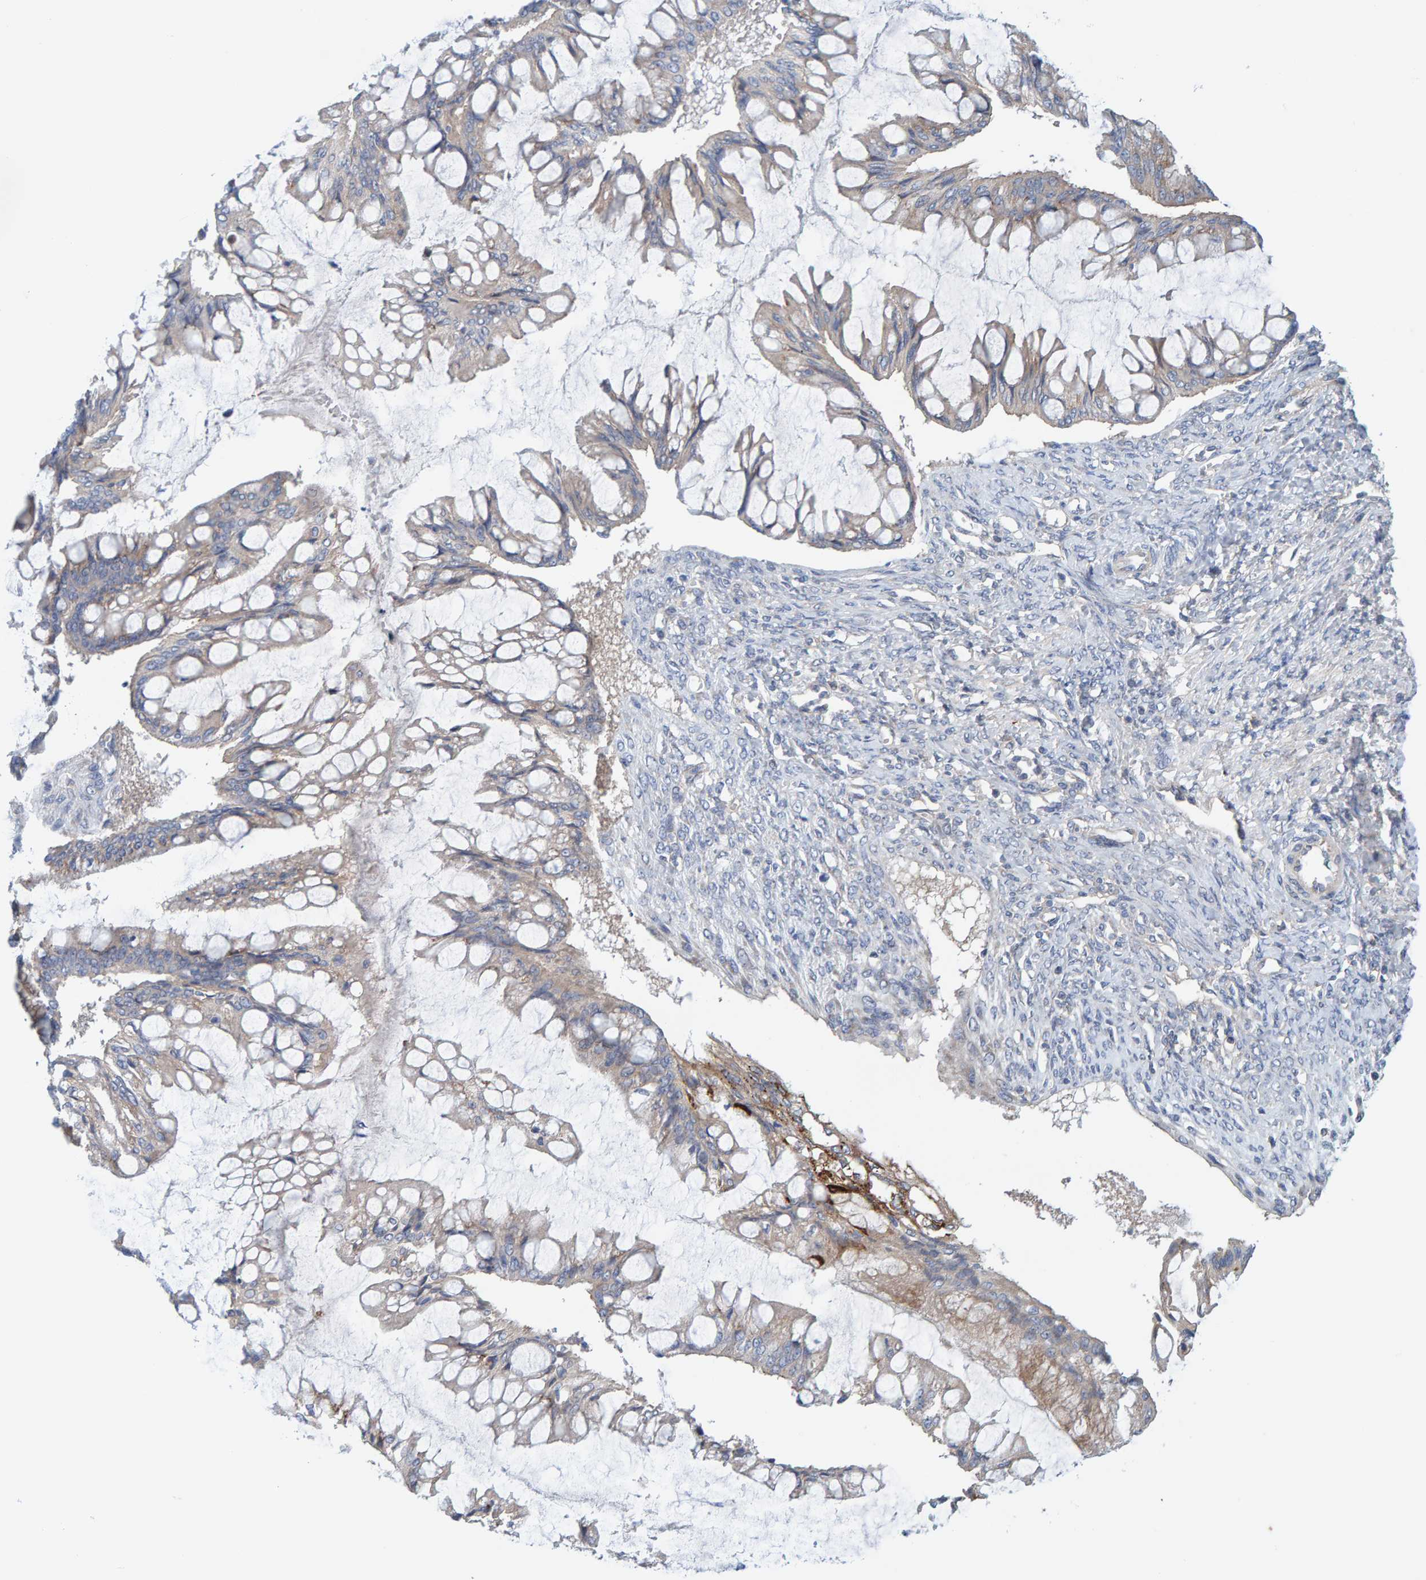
{"staining": {"intensity": "weak", "quantity": "25%-75%", "location": "cytoplasmic/membranous"}, "tissue": "ovarian cancer", "cell_type": "Tumor cells", "image_type": "cancer", "snomed": [{"axis": "morphology", "description": "Cystadenocarcinoma, mucinous, NOS"}, {"axis": "topography", "description": "Ovary"}], "caption": "Protein expression analysis of ovarian cancer shows weak cytoplasmic/membranous expression in approximately 25%-75% of tumor cells.", "gene": "CCM2", "patient": {"sex": "female", "age": 73}}